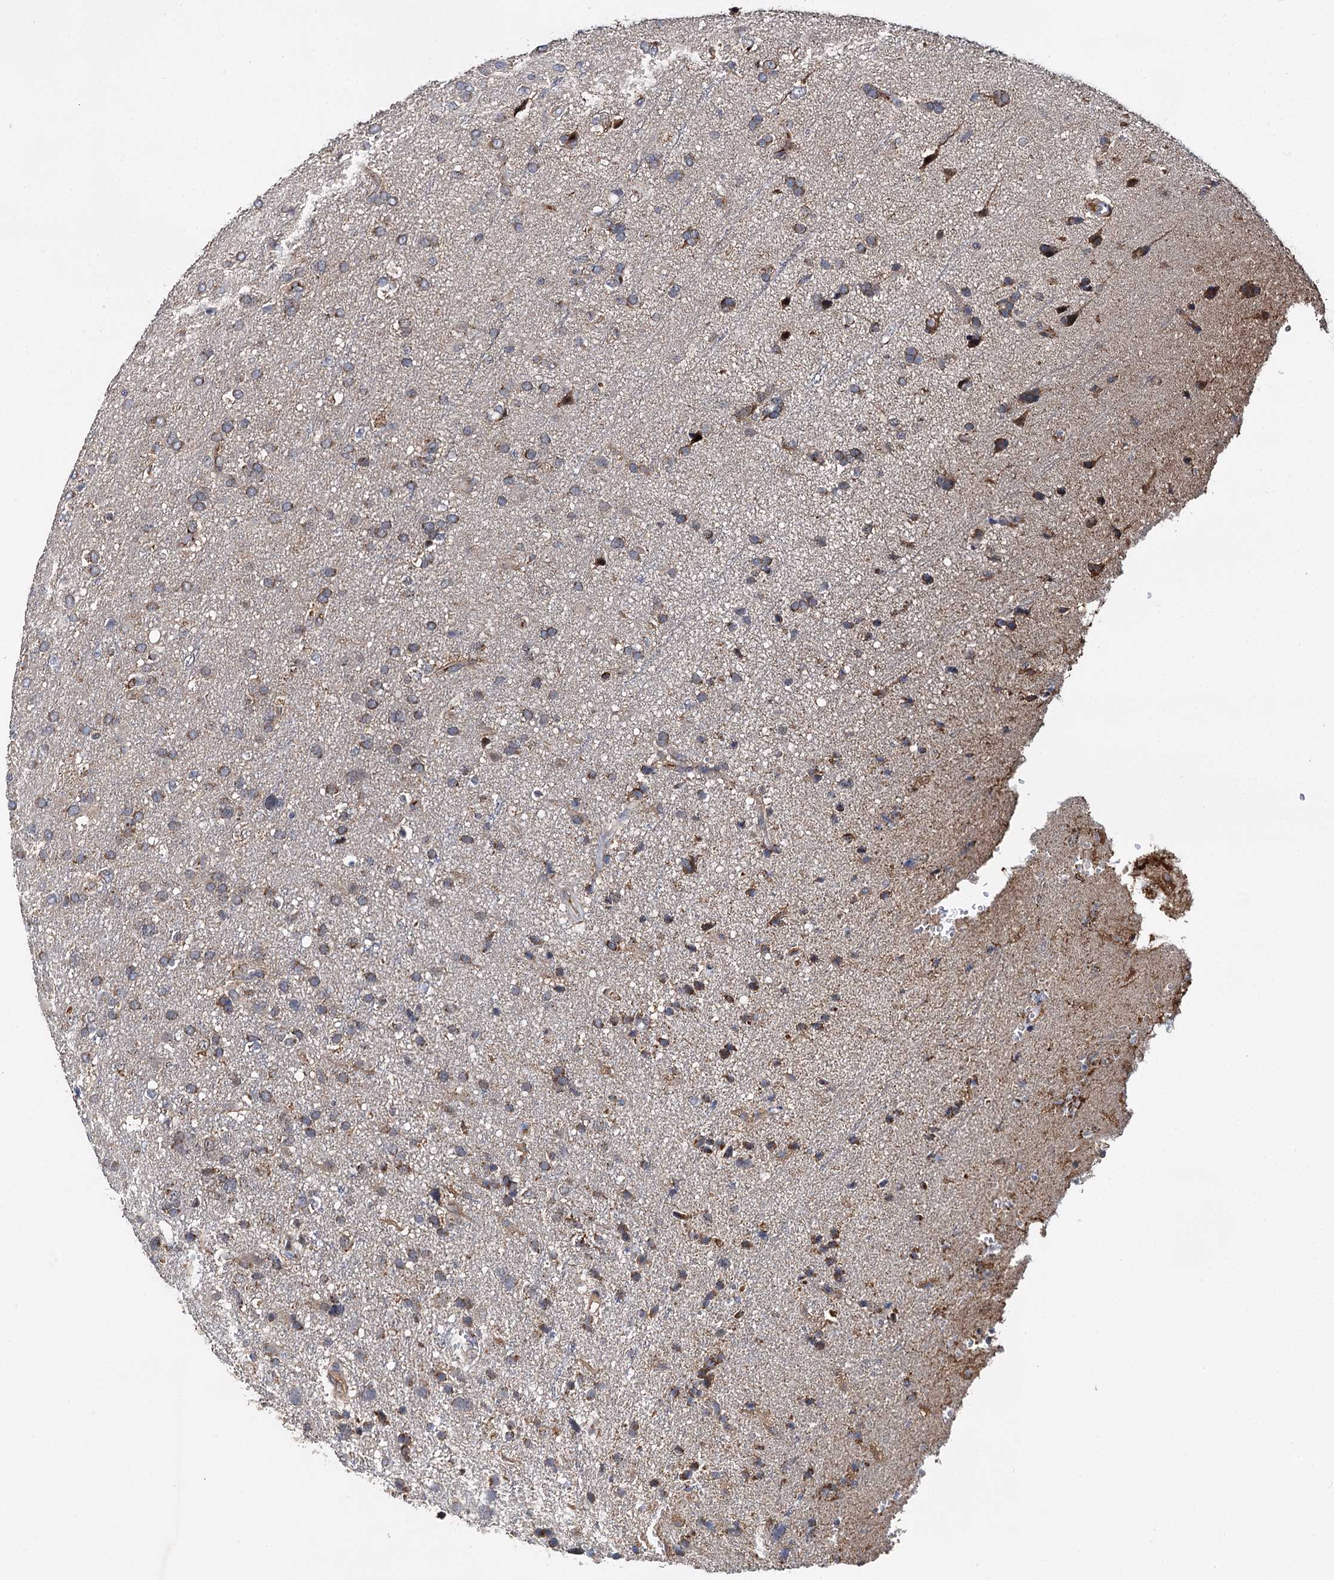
{"staining": {"intensity": "moderate", "quantity": ">75%", "location": "cytoplasmic/membranous"}, "tissue": "glioma", "cell_type": "Tumor cells", "image_type": "cancer", "snomed": [{"axis": "morphology", "description": "Glioma, malignant, High grade"}, {"axis": "topography", "description": "Brain"}], "caption": "Immunohistochemical staining of human malignant glioma (high-grade) displays medium levels of moderate cytoplasmic/membranous expression in about >75% of tumor cells.", "gene": "SPRYD3", "patient": {"sex": "male", "age": 61}}